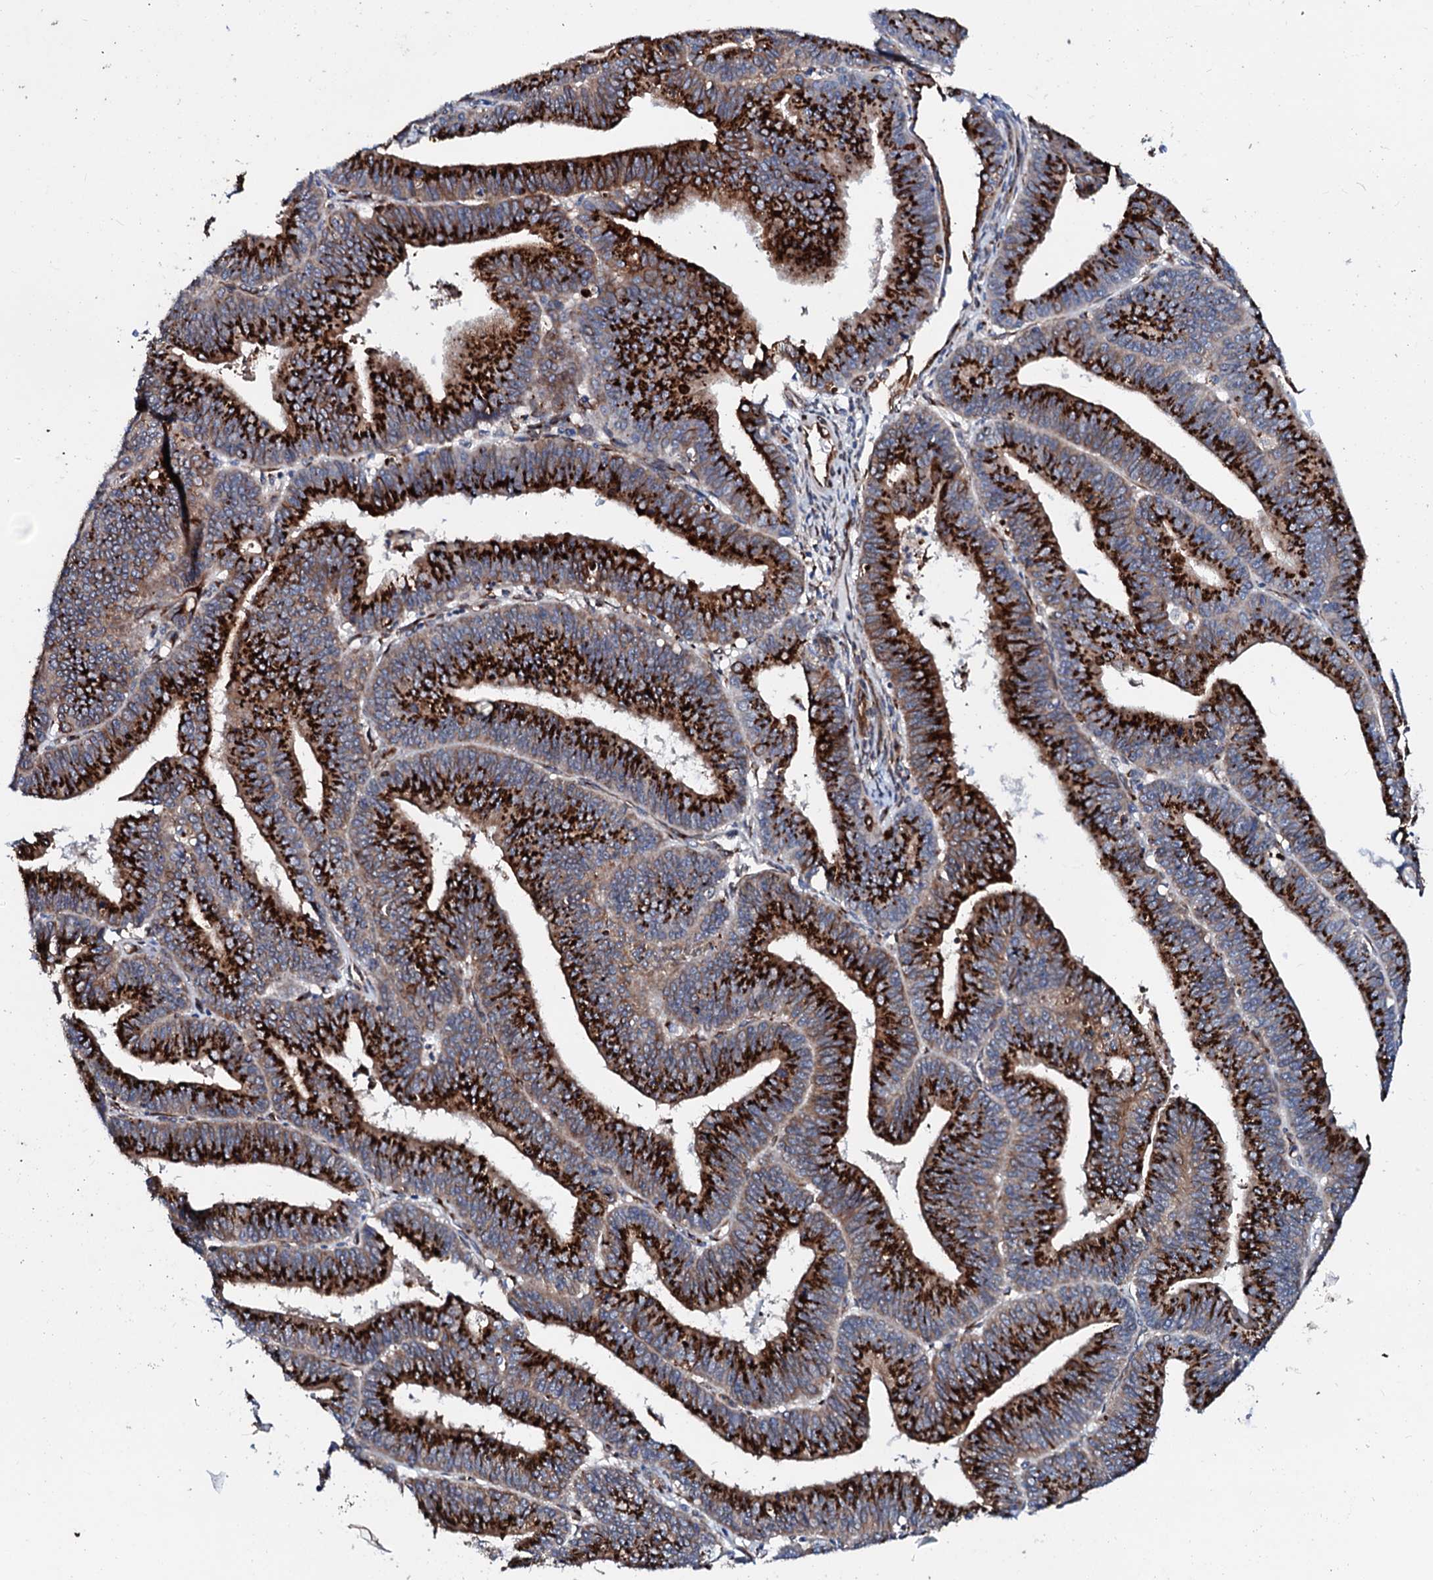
{"staining": {"intensity": "strong", "quantity": ">75%", "location": "cytoplasmic/membranous"}, "tissue": "endometrial cancer", "cell_type": "Tumor cells", "image_type": "cancer", "snomed": [{"axis": "morphology", "description": "Adenocarcinoma, NOS"}, {"axis": "topography", "description": "Endometrium"}], "caption": "Tumor cells show high levels of strong cytoplasmic/membranous staining in approximately >75% of cells in human adenocarcinoma (endometrial). Using DAB (3,3'-diaminobenzidine) (brown) and hematoxylin (blue) stains, captured at high magnification using brightfield microscopy.", "gene": "TMCO3", "patient": {"sex": "female", "age": 73}}